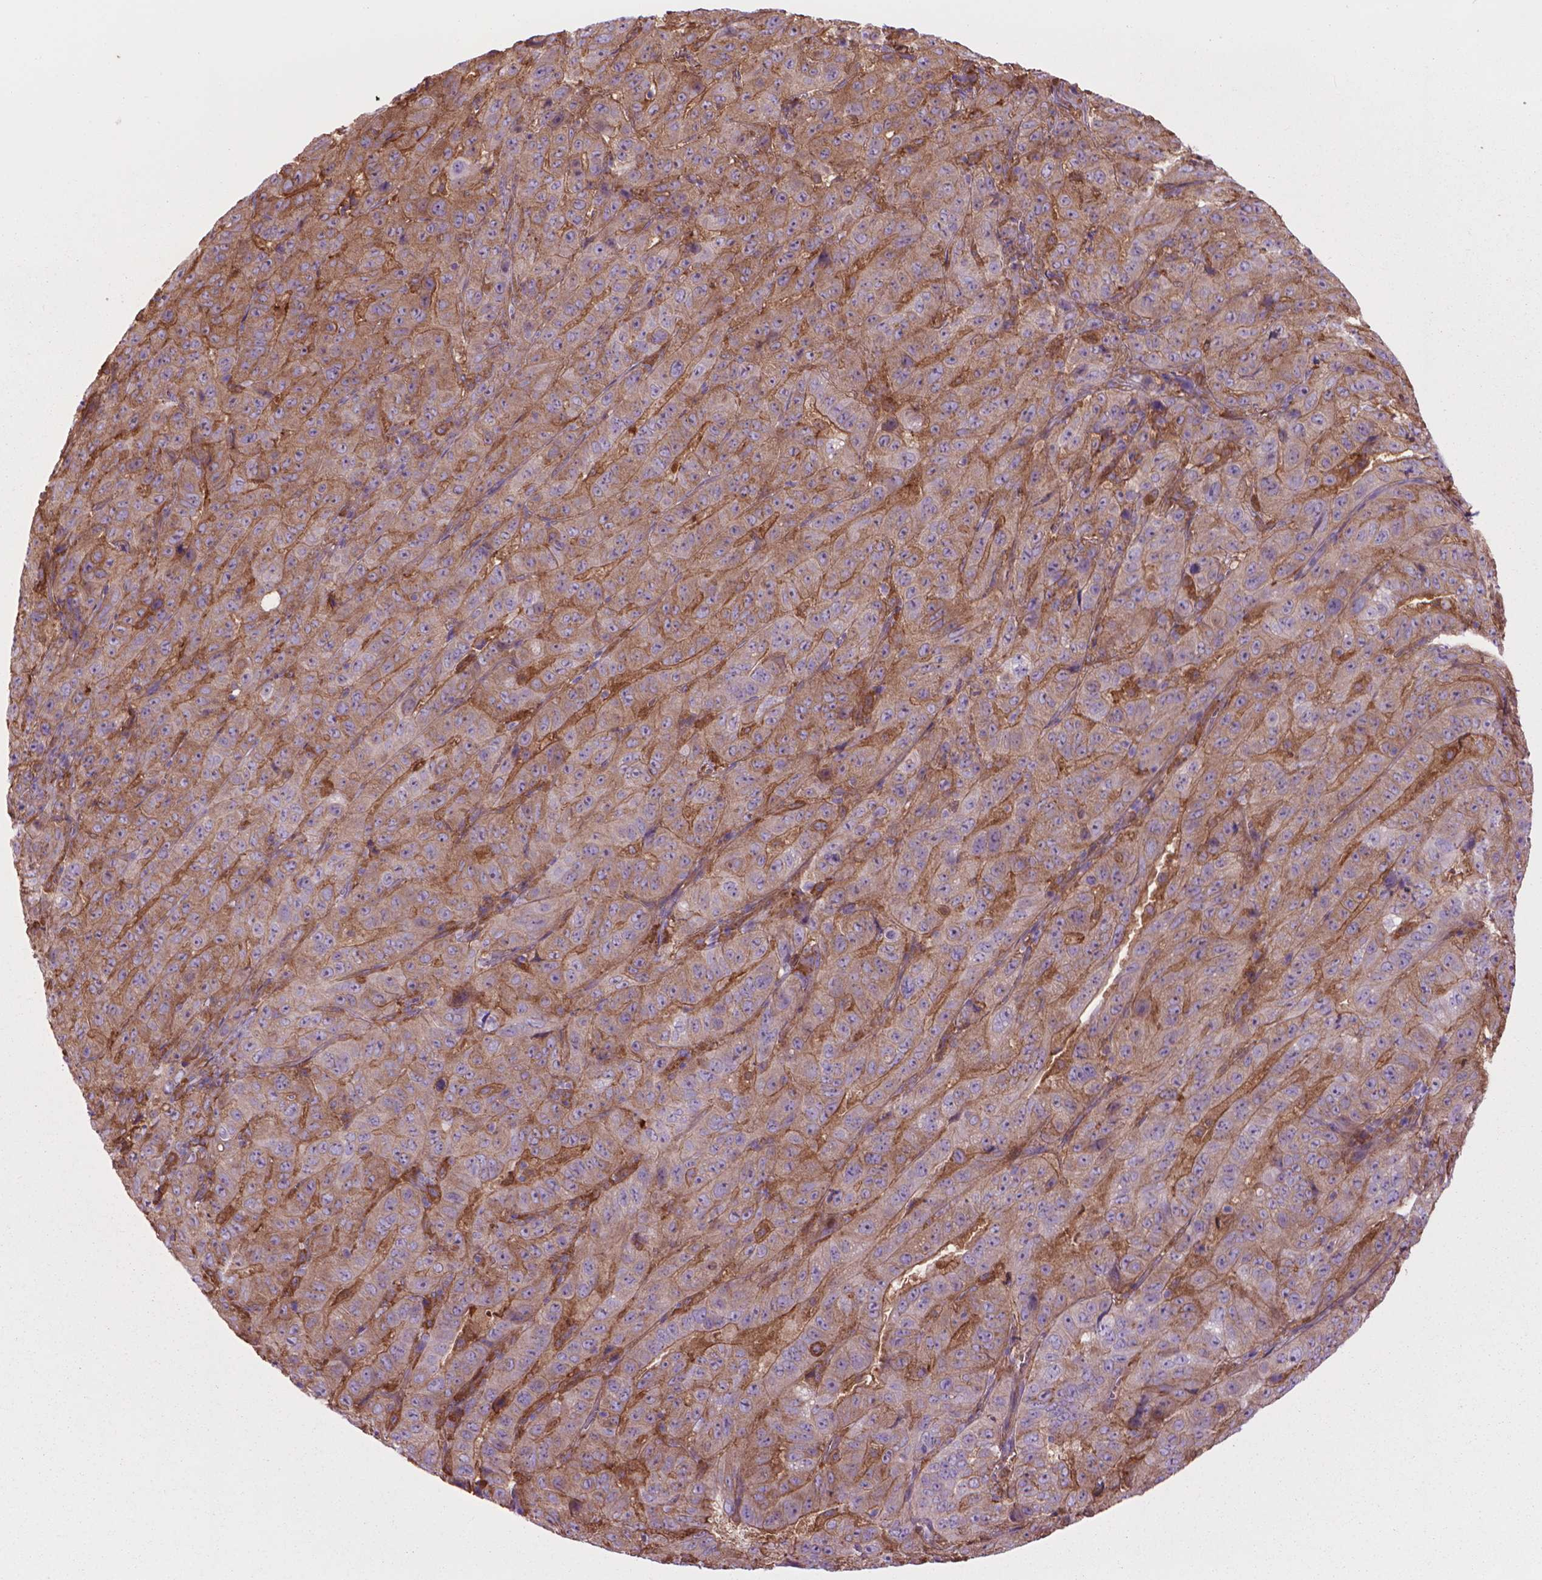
{"staining": {"intensity": "weak", "quantity": ">75%", "location": "cytoplasmic/membranous"}, "tissue": "pancreatic cancer", "cell_type": "Tumor cells", "image_type": "cancer", "snomed": [{"axis": "morphology", "description": "Adenocarcinoma, NOS"}, {"axis": "topography", "description": "Pancreas"}], "caption": "The histopathology image exhibits immunohistochemical staining of pancreatic cancer. There is weak cytoplasmic/membranous positivity is identified in about >75% of tumor cells.", "gene": "CORO1B", "patient": {"sex": "male", "age": 63}}